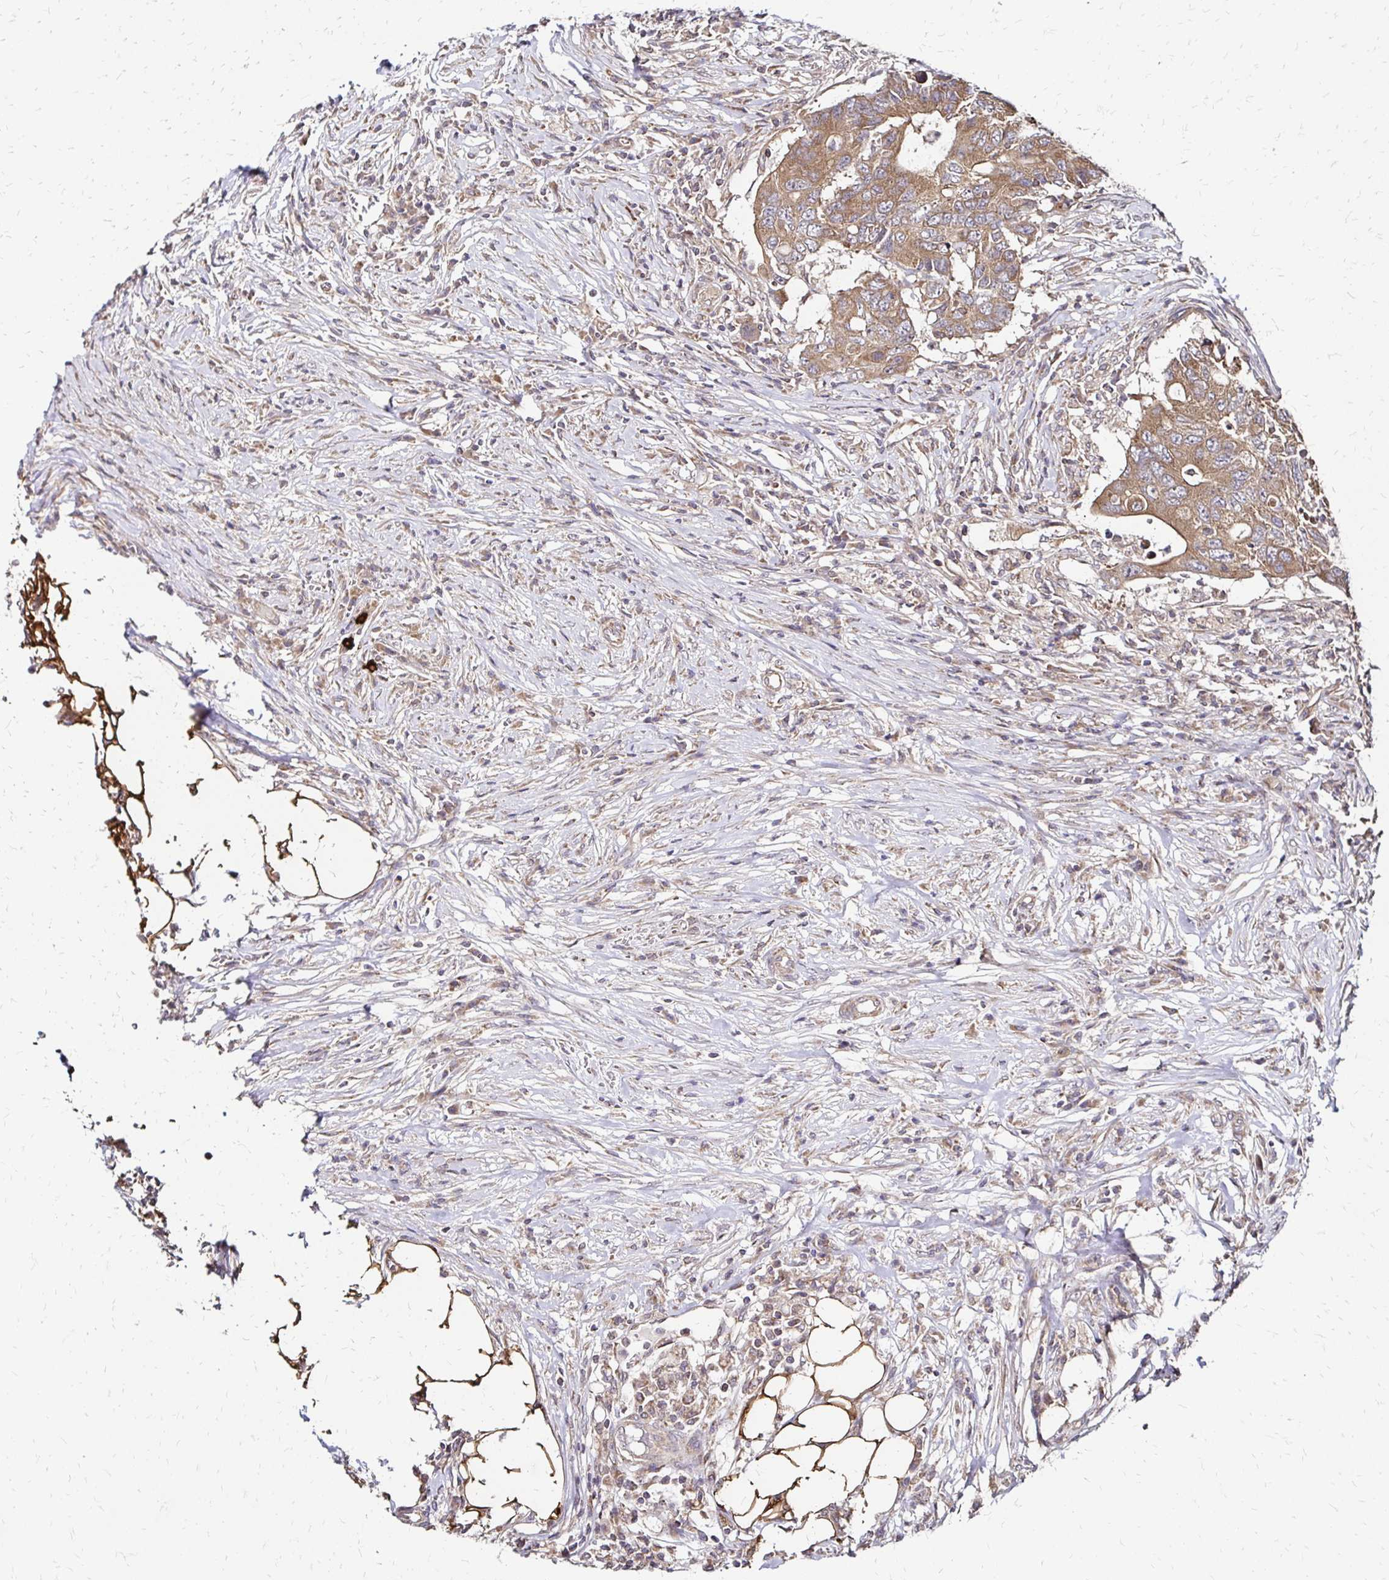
{"staining": {"intensity": "moderate", "quantity": ">75%", "location": "cytoplasmic/membranous"}, "tissue": "colorectal cancer", "cell_type": "Tumor cells", "image_type": "cancer", "snomed": [{"axis": "morphology", "description": "Adenocarcinoma, NOS"}, {"axis": "topography", "description": "Colon"}], "caption": "Moderate cytoplasmic/membranous staining for a protein is identified in approximately >75% of tumor cells of colorectal adenocarcinoma using immunohistochemistry.", "gene": "ZW10", "patient": {"sex": "male", "age": 71}}